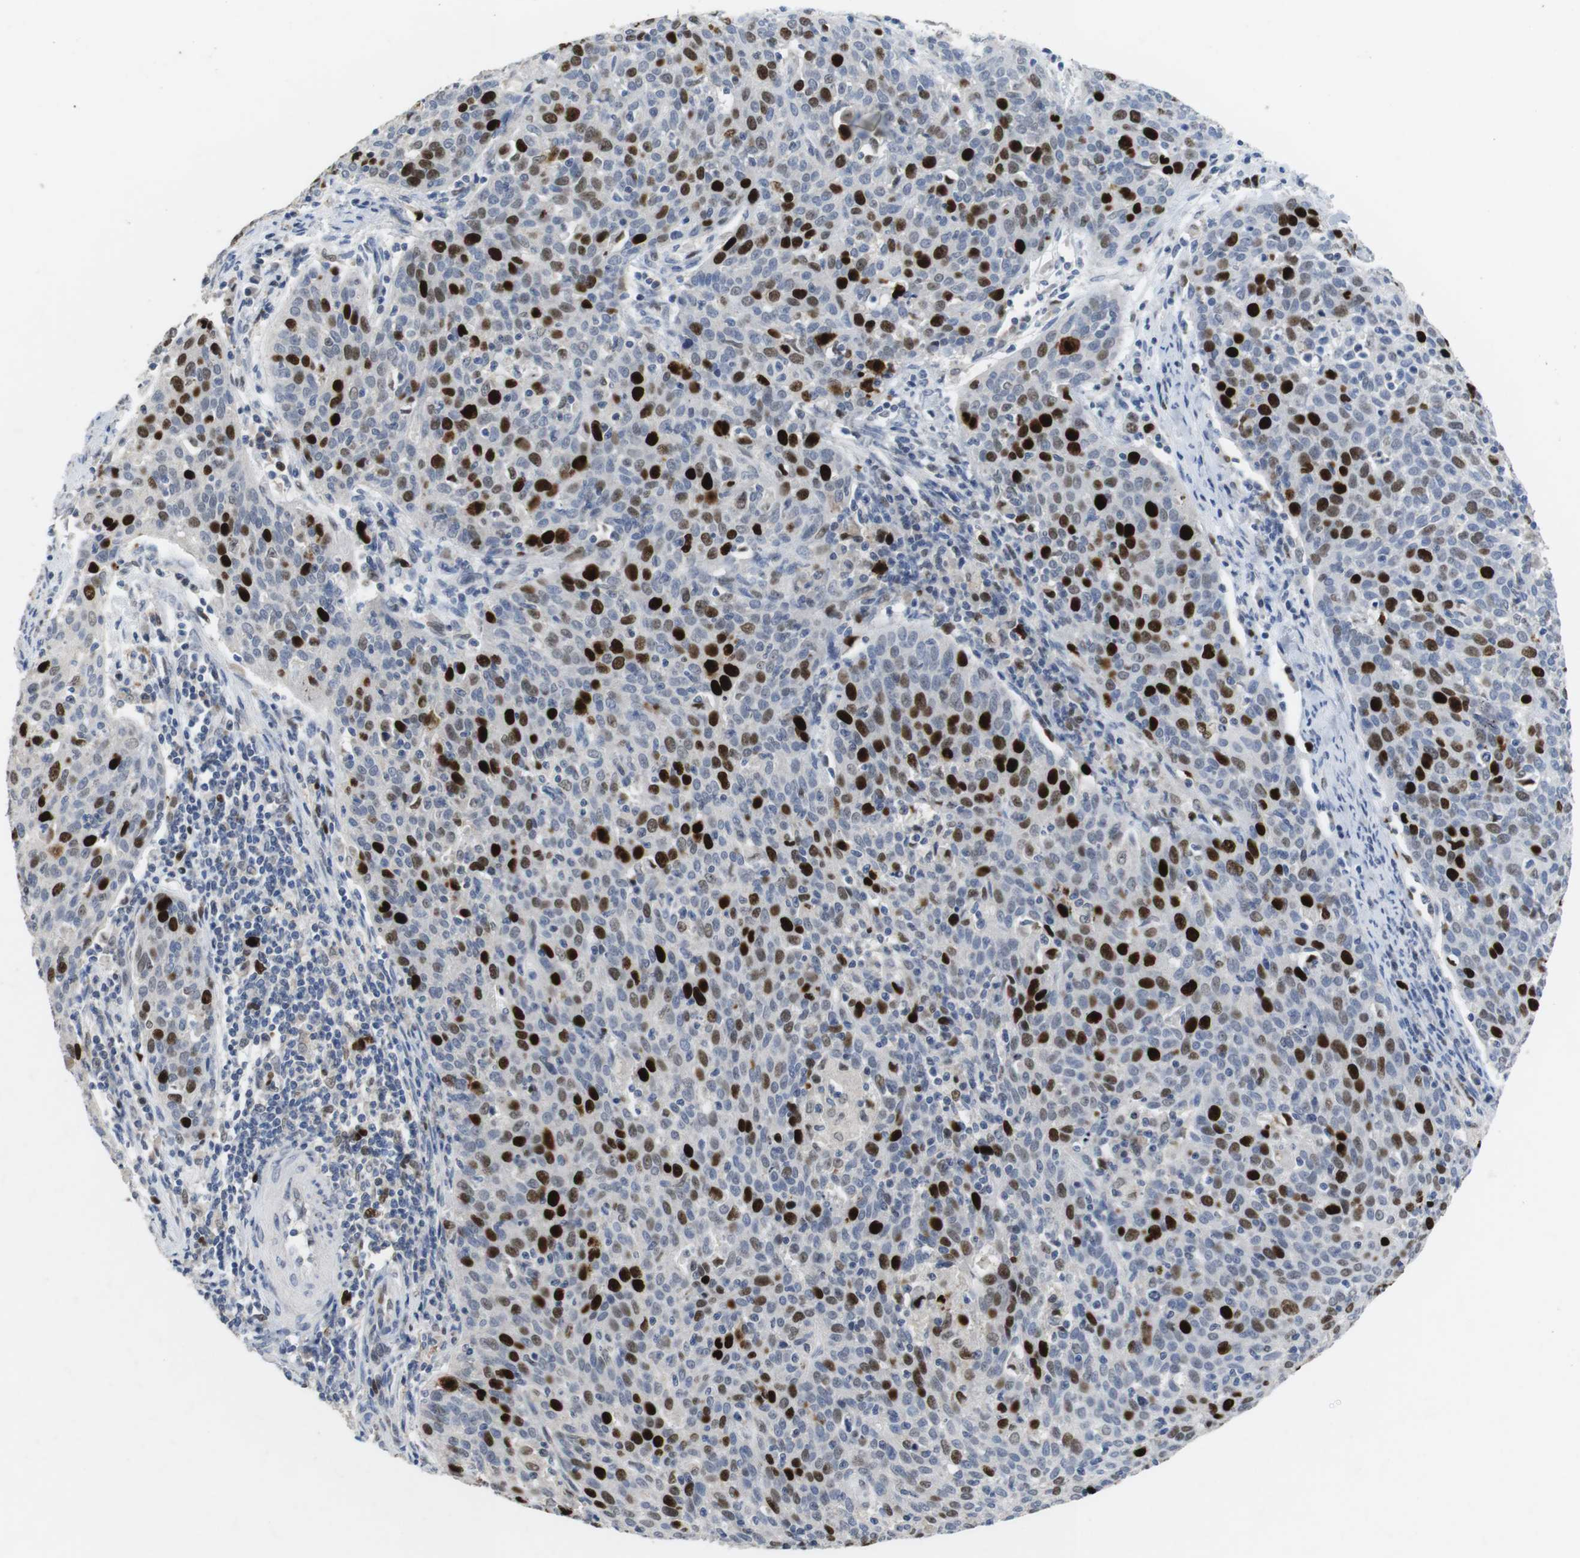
{"staining": {"intensity": "strong", "quantity": "25%-75%", "location": "nuclear"}, "tissue": "cervical cancer", "cell_type": "Tumor cells", "image_type": "cancer", "snomed": [{"axis": "morphology", "description": "Squamous cell carcinoma, NOS"}, {"axis": "topography", "description": "Cervix"}], "caption": "Protein staining of cervical cancer (squamous cell carcinoma) tissue exhibits strong nuclear positivity in about 25%-75% of tumor cells.", "gene": "KPNA2", "patient": {"sex": "female", "age": 38}}